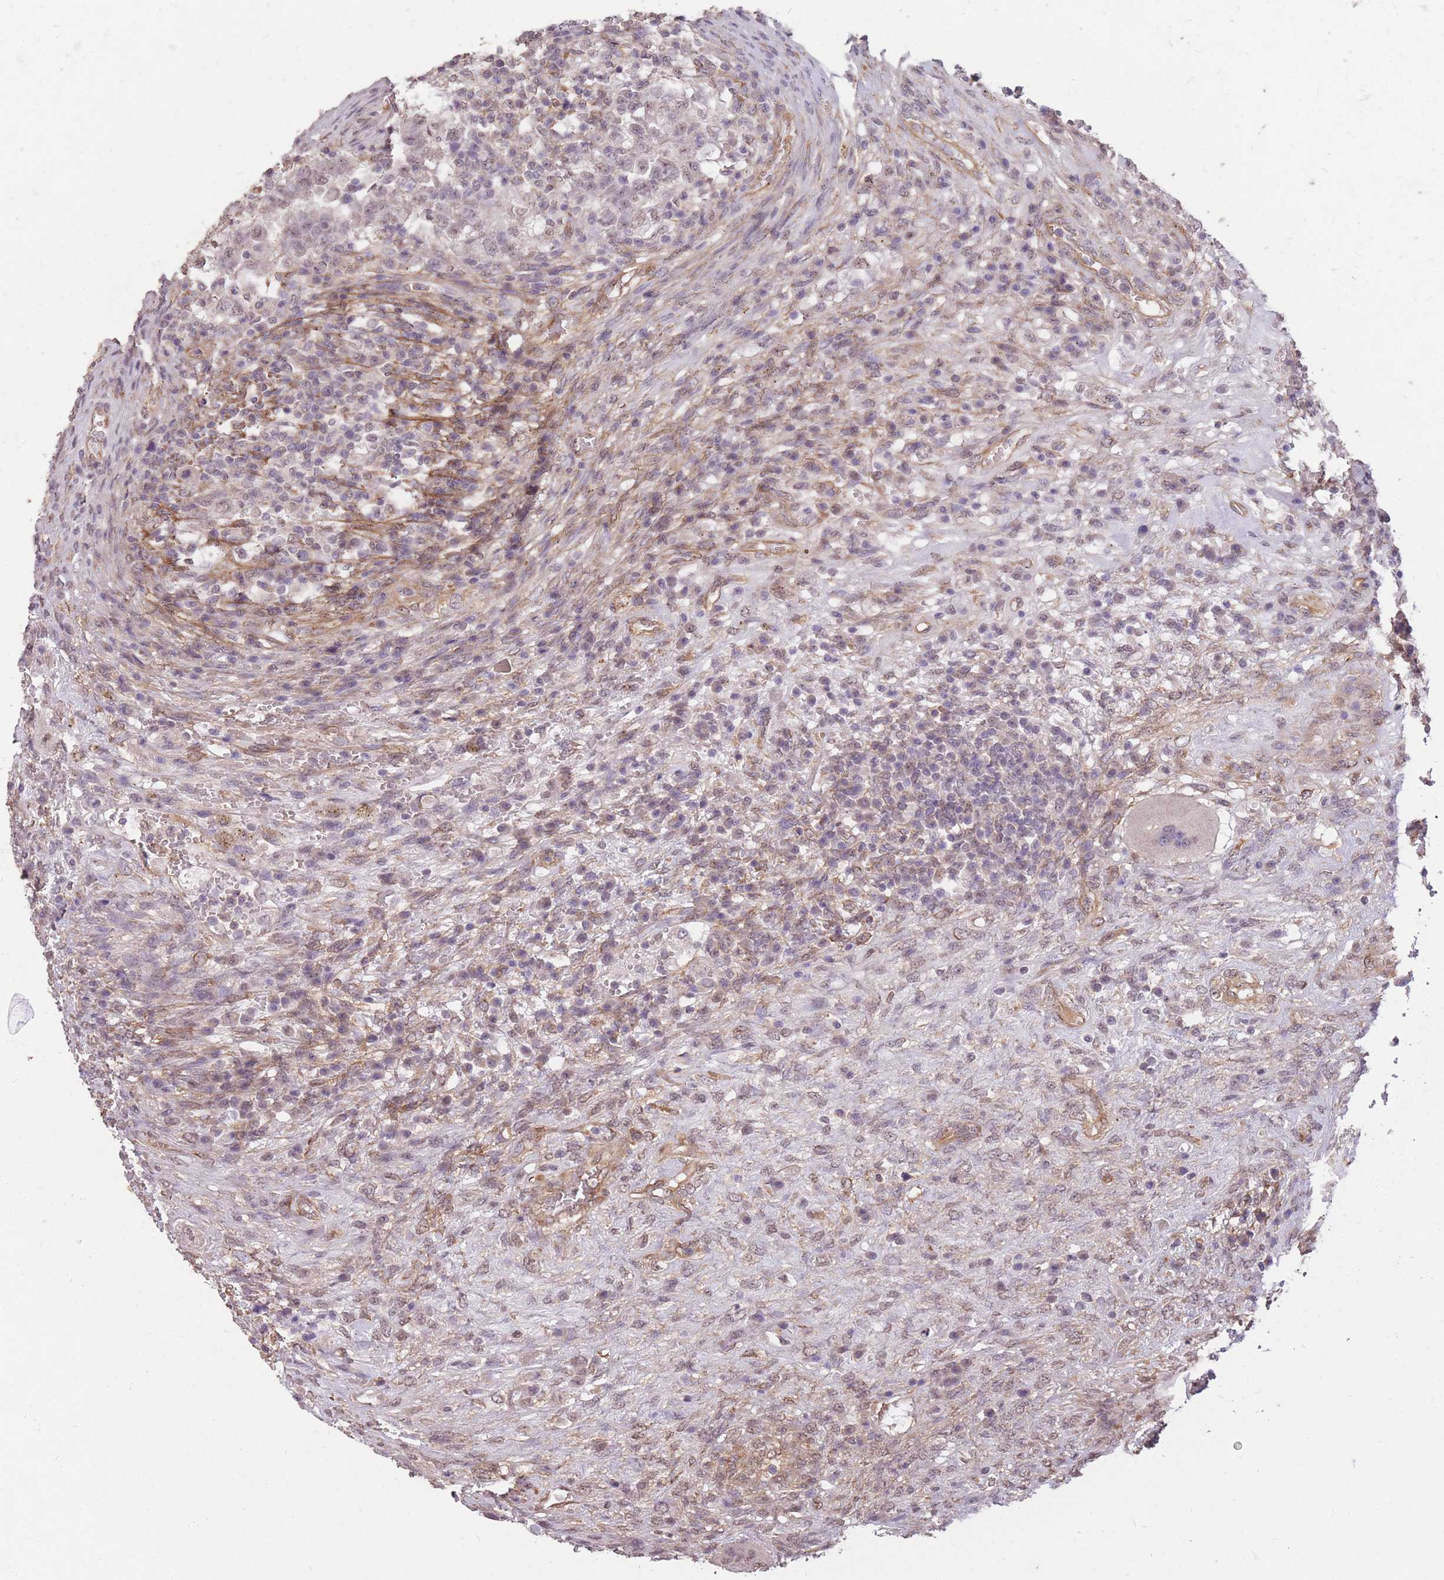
{"staining": {"intensity": "weak", "quantity": "<25%", "location": "nuclear"}, "tissue": "testis cancer", "cell_type": "Tumor cells", "image_type": "cancer", "snomed": [{"axis": "morphology", "description": "Carcinoma, Embryonal, NOS"}, {"axis": "topography", "description": "Testis"}], "caption": "Testis embryonal carcinoma stained for a protein using immunohistochemistry demonstrates no expression tumor cells.", "gene": "DYNC1LI2", "patient": {"sex": "male", "age": 26}}